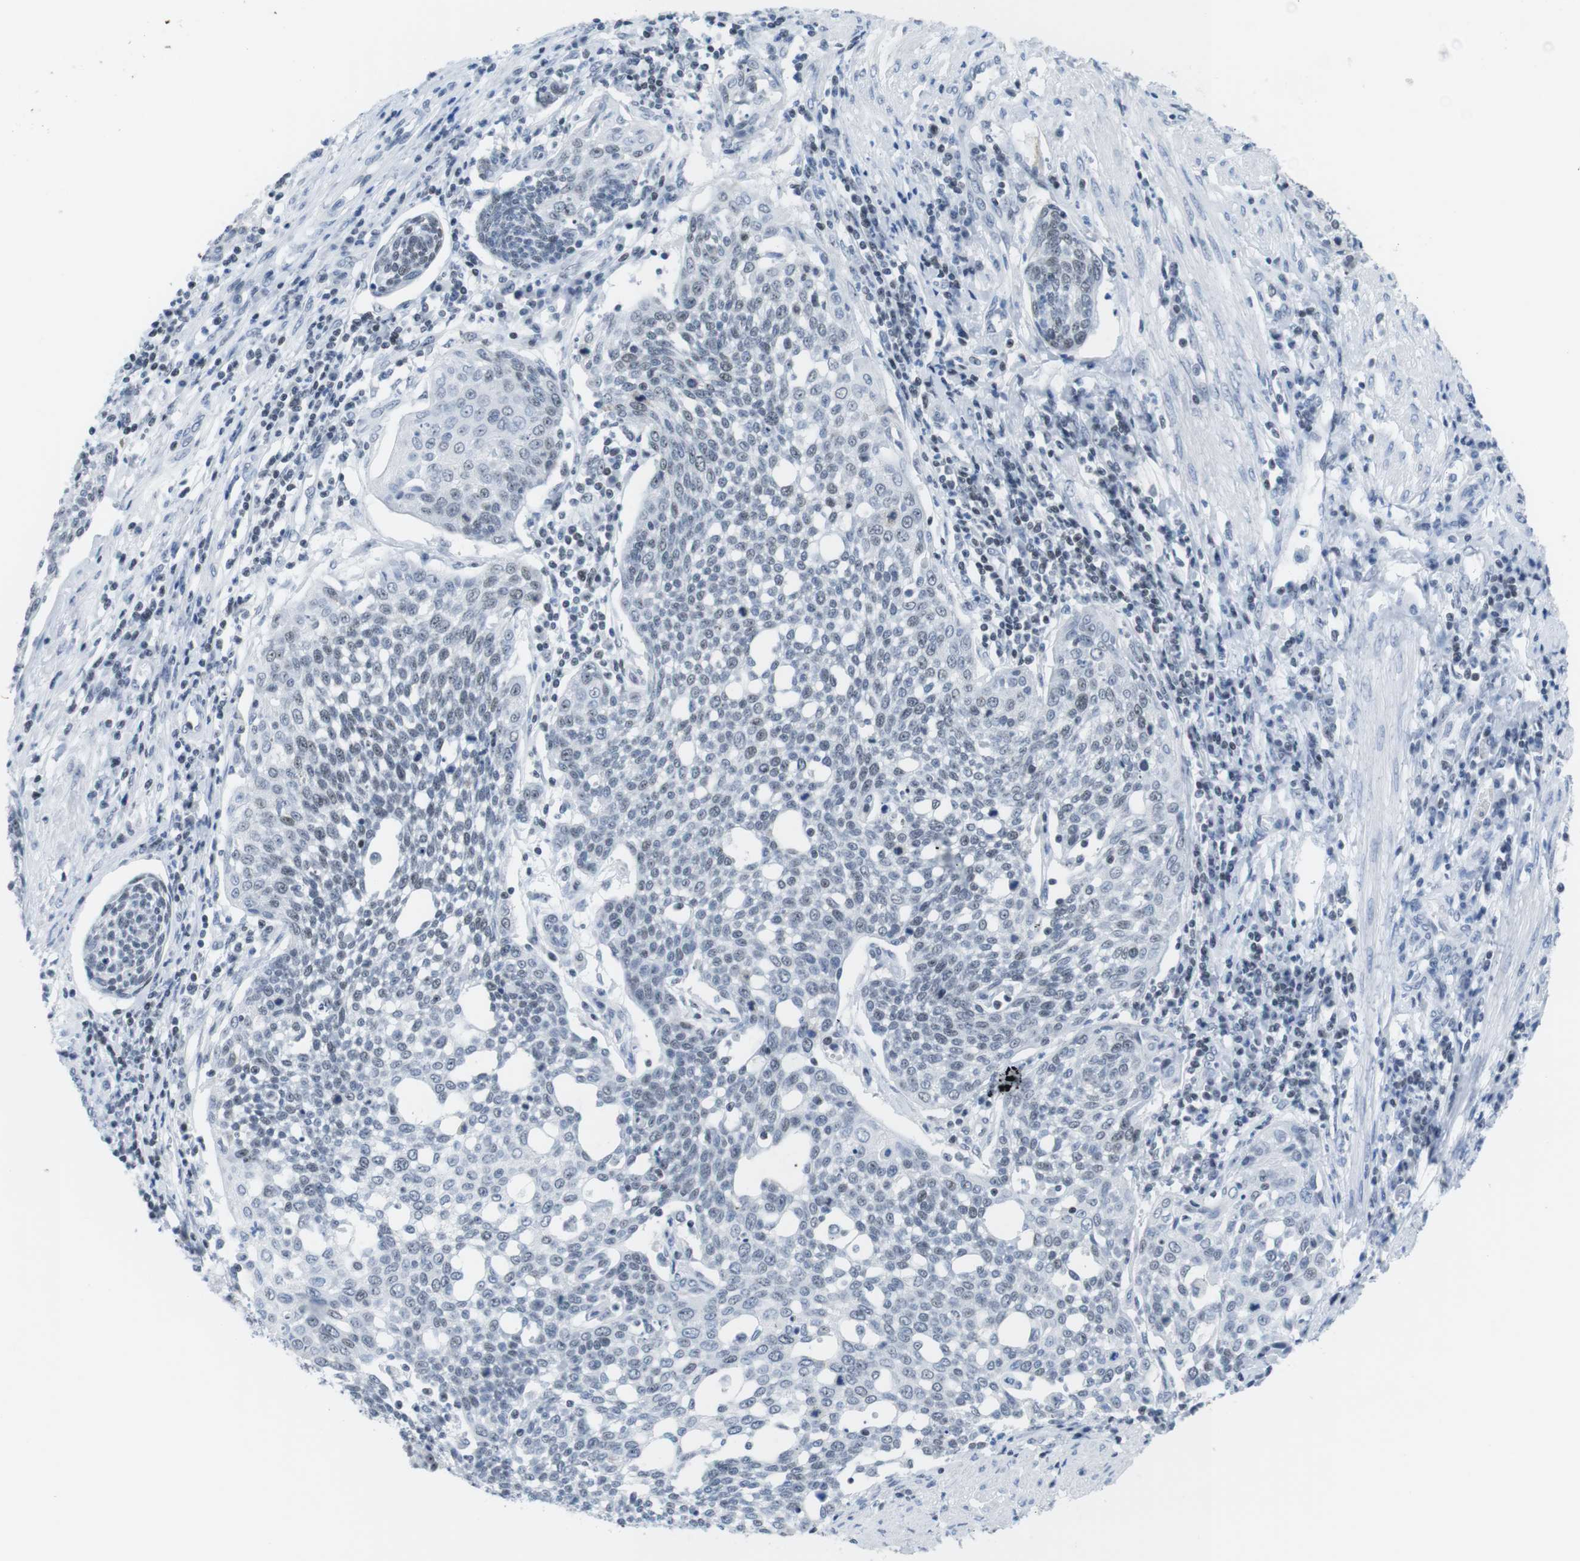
{"staining": {"intensity": "weak", "quantity": "<25%", "location": "nuclear"}, "tissue": "cervical cancer", "cell_type": "Tumor cells", "image_type": "cancer", "snomed": [{"axis": "morphology", "description": "Squamous cell carcinoma, NOS"}, {"axis": "topography", "description": "Cervix"}], "caption": "A micrograph of human cervical cancer (squamous cell carcinoma) is negative for staining in tumor cells. (Brightfield microscopy of DAB immunohistochemistry at high magnification).", "gene": "NIFK", "patient": {"sex": "female", "age": 34}}